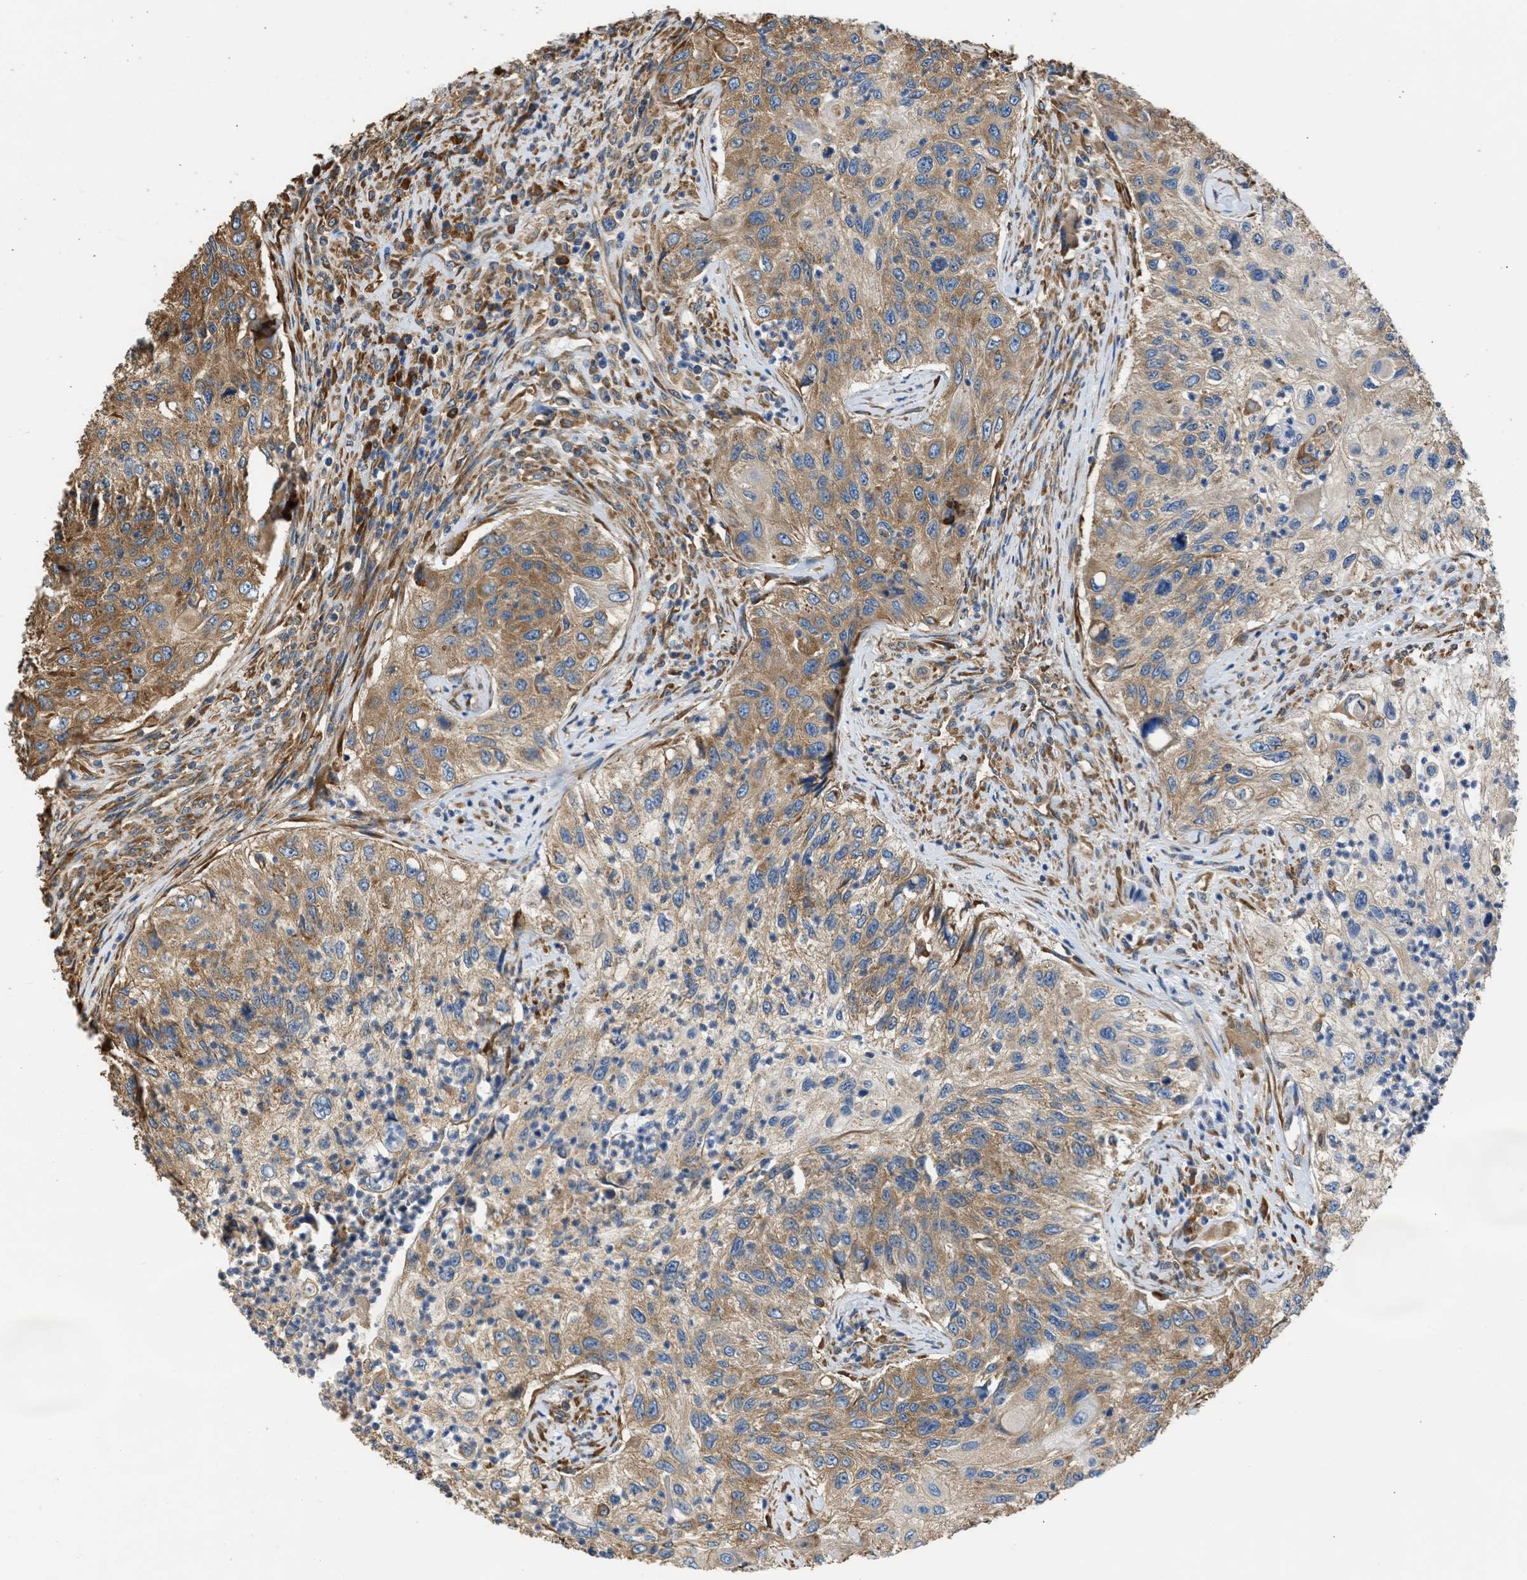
{"staining": {"intensity": "moderate", "quantity": ">75%", "location": "cytoplasmic/membranous"}, "tissue": "urothelial cancer", "cell_type": "Tumor cells", "image_type": "cancer", "snomed": [{"axis": "morphology", "description": "Urothelial carcinoma, High grade"}, {"axis": "topography", "description": "Urinary bladder"}], "caption": "This is a histology image of immunohistochemistry (IHC) staining of urothelial carcinoma (high-grade), which shows moderate expression in the cytoplasmic/membranous of tumor cells.", "gene": "SLC36A4", "patient": {"sex": "female", "age": 60}}